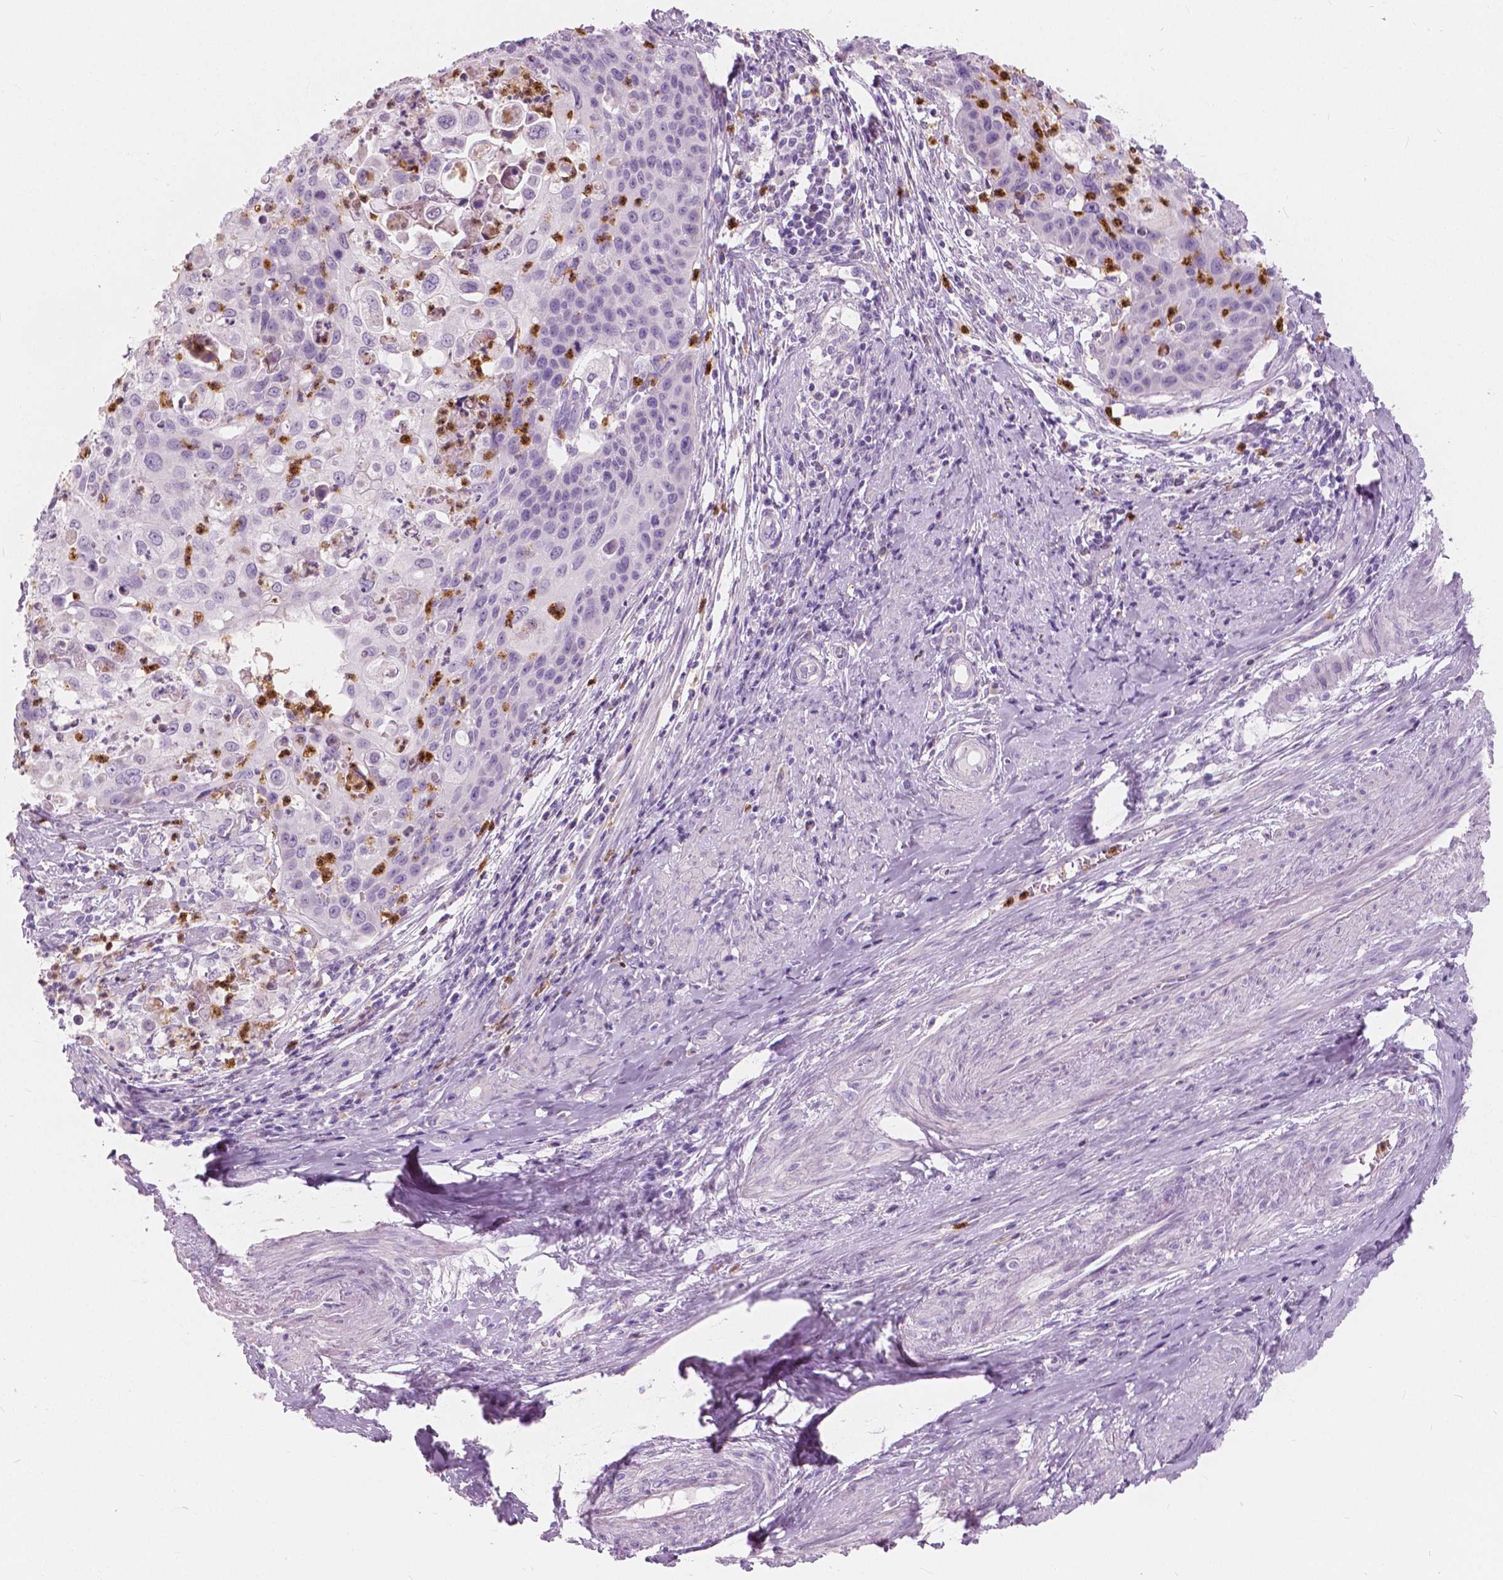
{"staining": {"intensity": "negative", "quantity": "none", "location": "none"}, "tissue": "cervical cancer", "cell_type": "Tumor cells", "image_type": "cancer", "snomed": [{"axis": "morphology", "description": "Squamous cell carcinoma, NOS"}, {"axis": "topography", "description": "Cervix"}], "caption": "Human squamous cell carcinoma (cervical) stained for a protein using immunohistochemistry (IHC) shows no positivity in tumor cells.", "gene": "CXCR2", "patient": {"sex": "female", "age": 65}}